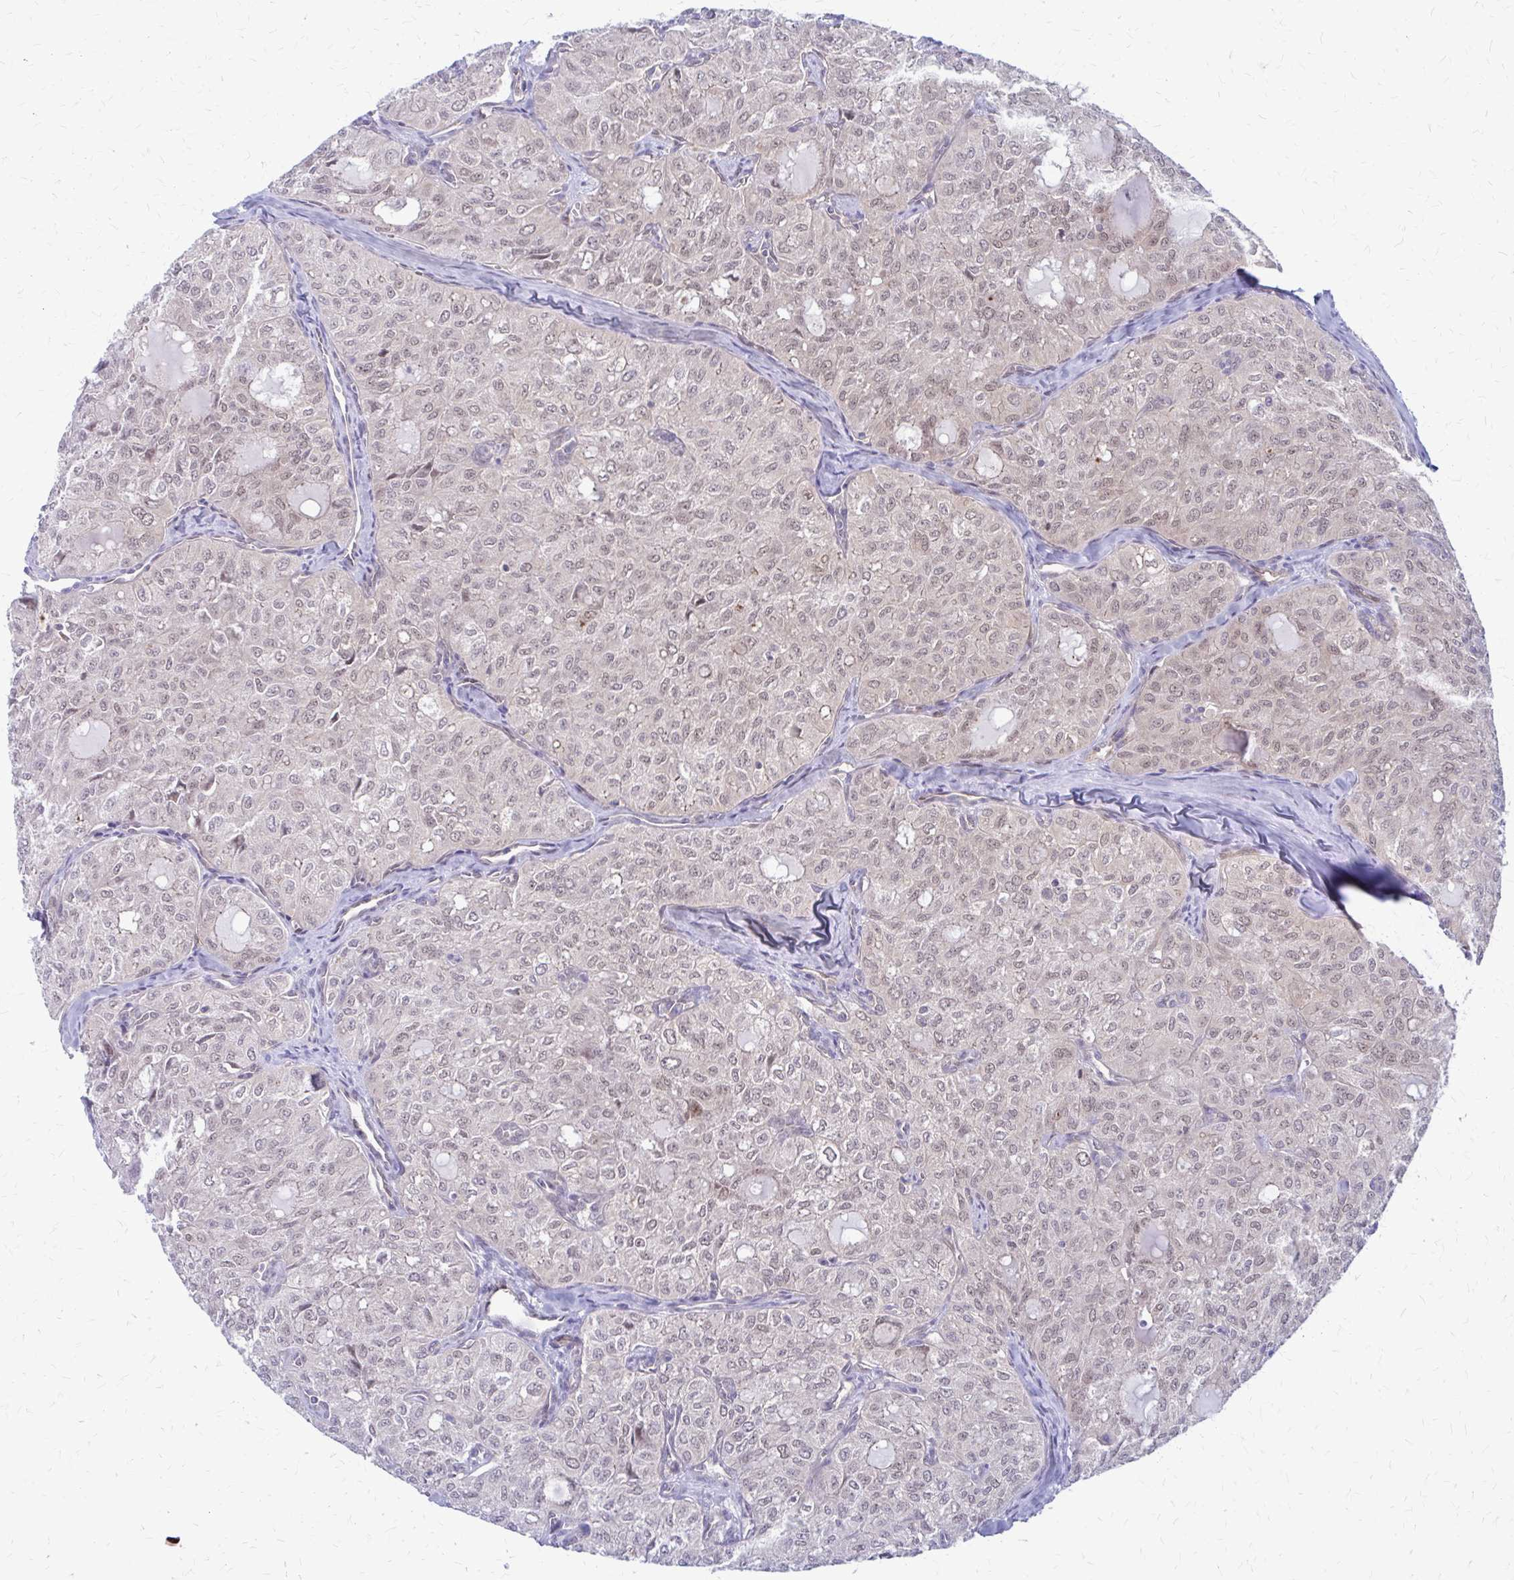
{"staining": {"intensity": "weak", "quantity": ">75%", "location": "nuclear"}, "tissue": "thyroid cancer", "cell_type": "Tumor cells", "image_type": "cancer", "snomed": [{"axis": "morphology", "description": "Follicular adenoma carcinoma, NOS"}, {"axis": "topography", "description": "Thyroid gland"}], "caption": "A histopathology image of thyroid cancer (follicular adenoma carcinoma) stained for a protein reveals weak nuclear brown staining in tumor cells.", "gene": "CLIC2", "patient": {"sex": "male", "age": 75}}